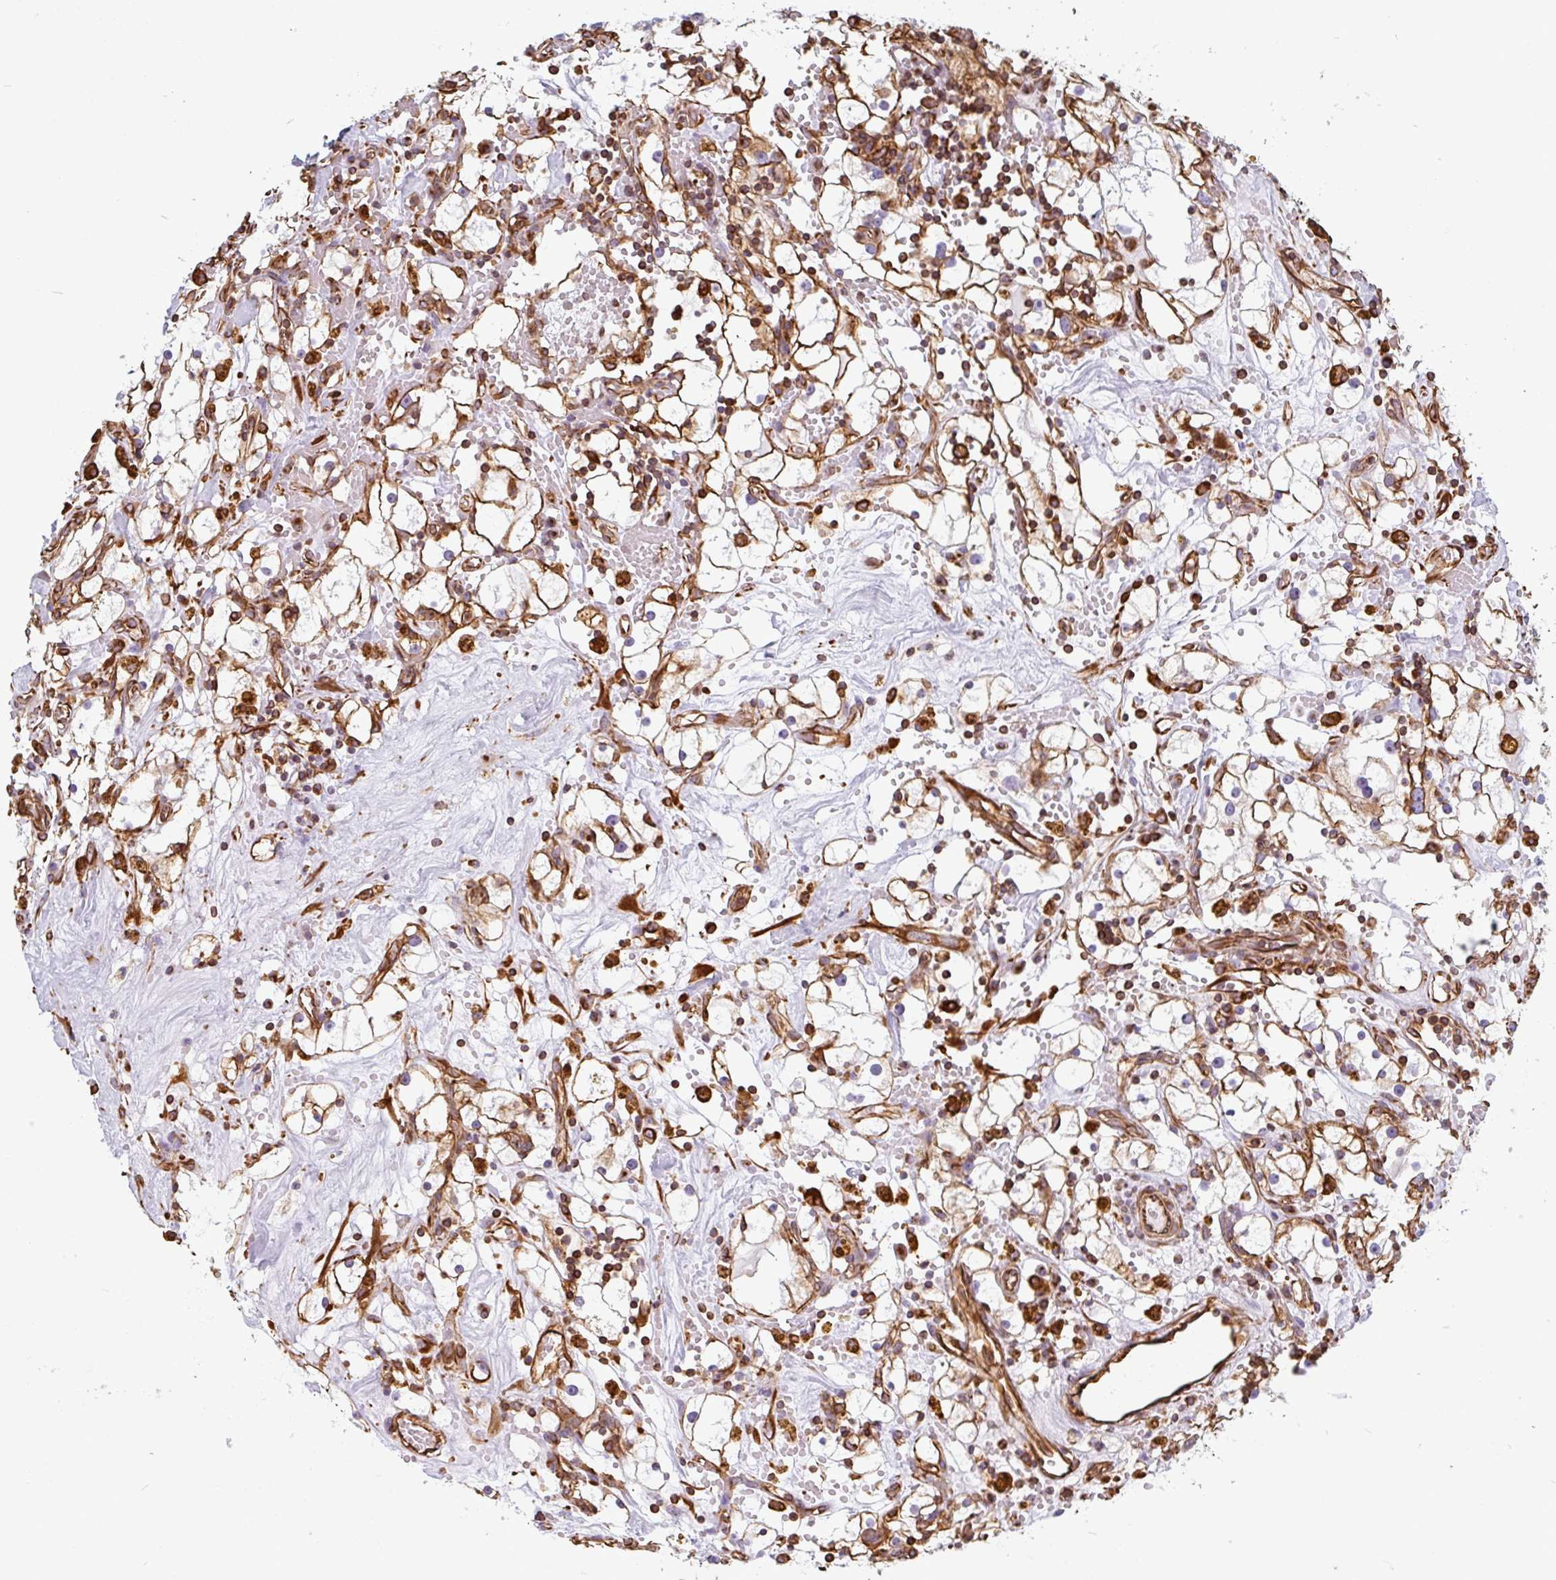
{"staining": {"intensity": "moderate", "quantity": ">75%", "location": "cytoplasmic/membranous"}, "tissue": "renal cancer", "cell_type": "Tumor cells", "image_type": "cancer", "snomed": [{"axis": "morphology", "description": "Adenocarcinoma, NOS"}, {"axis": "topography", "description": "Kidney"}], "caption": "Protein expression analysis of adenocarcinoma (renal) reveals moderate cytoplasmic/membranous staining in approximately >75% of tumor cells.", "gene": "PPFIA1", "patient": {"sex": "male", "age": 56}}